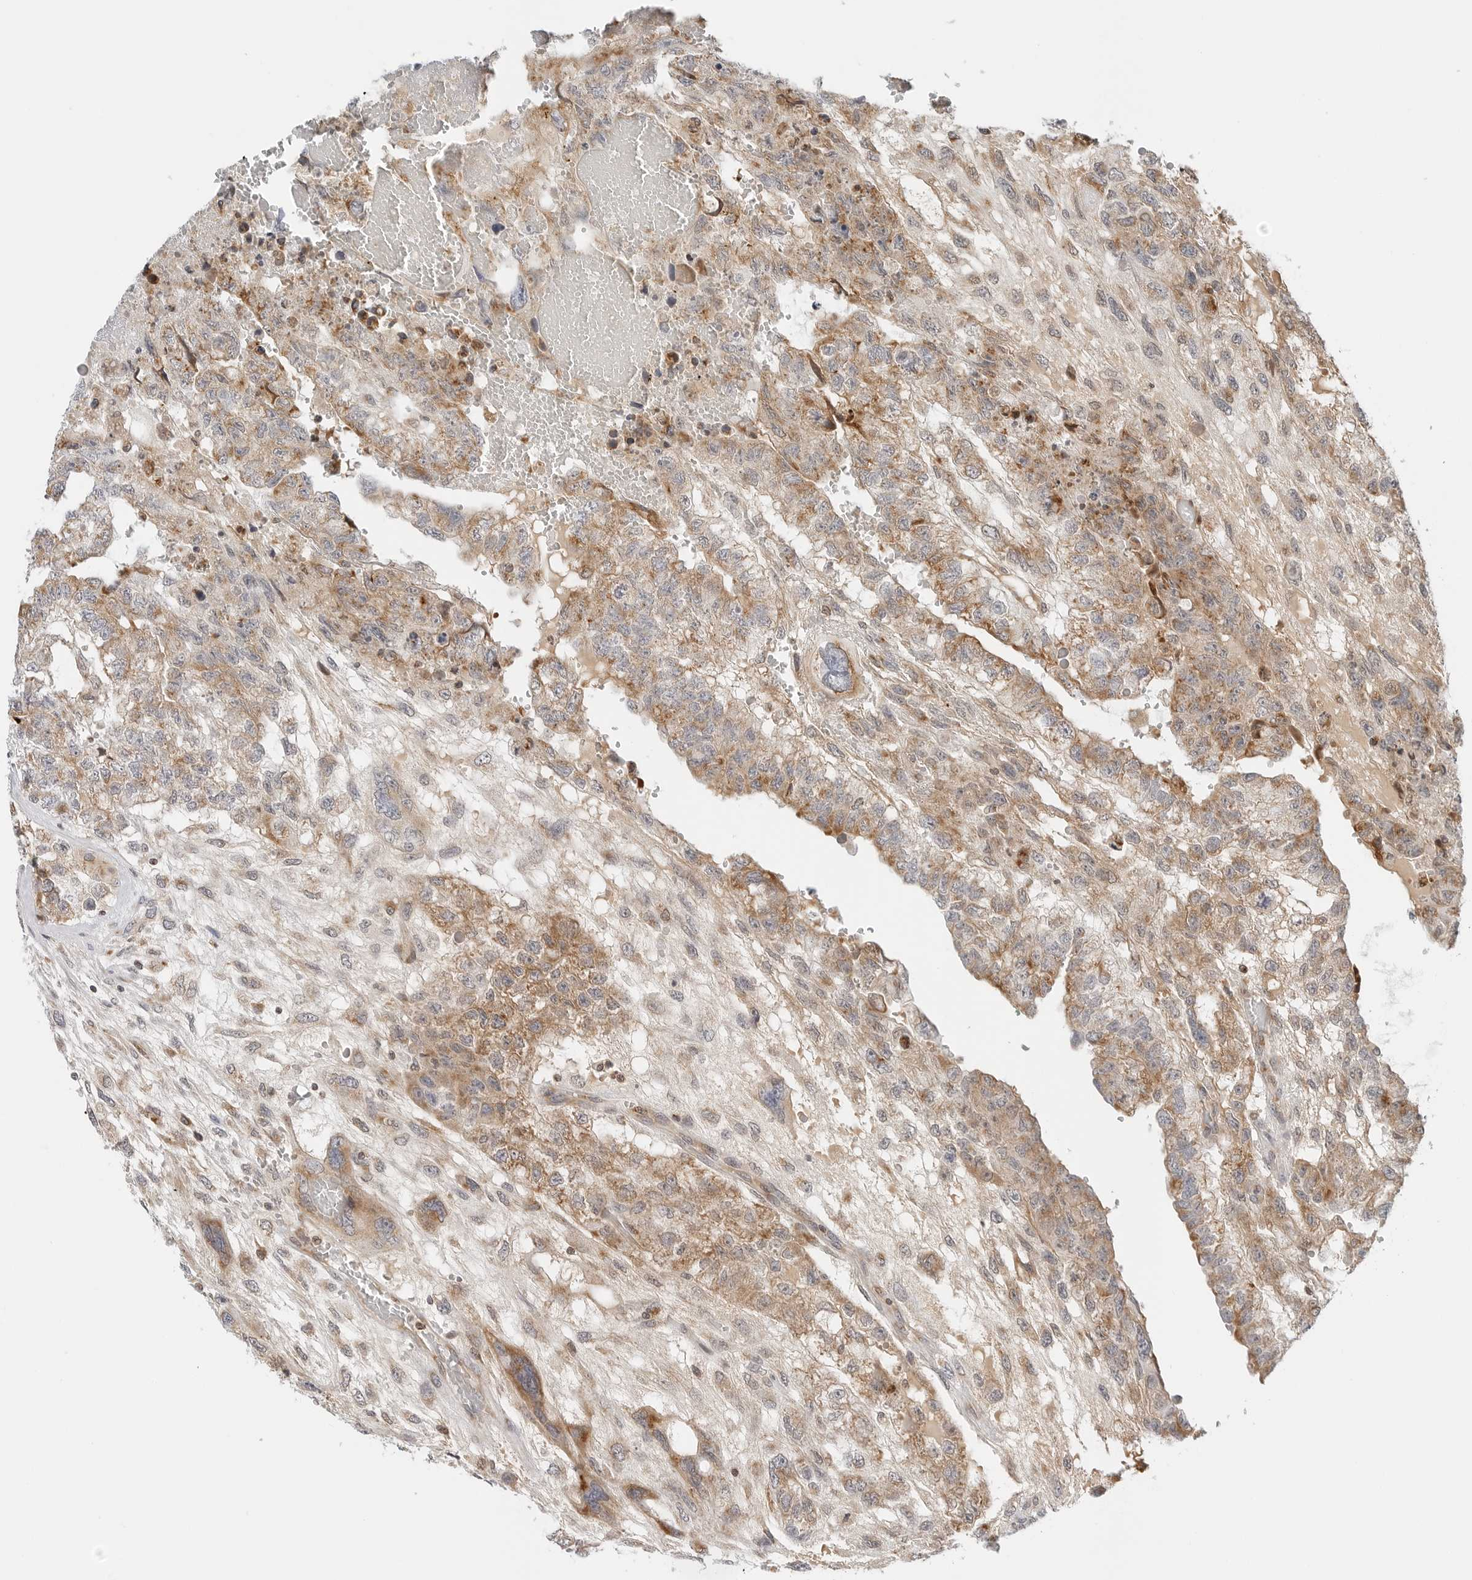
{"staining": {"intensity": "moderate", "quantity": ">75%", "location": "cytoplasmic/membranous"}, "tissue": "testis cancer", "cell_type": "Tumor cells", "image_type": "cancer", "snomed": [{"axis": "morphology", "description": "Carcinoma, Embryonal, NOS"}, {"axis": "topography", "description": "Testis"}], "caption": "Immunohistochemical staining of human testis cancer reveals moderate cytoplasmic/membranous protein positivity in about >75% of tumor cells.", "gene": "DYRK4", "patient": {"sex": "male", "age": 36}}